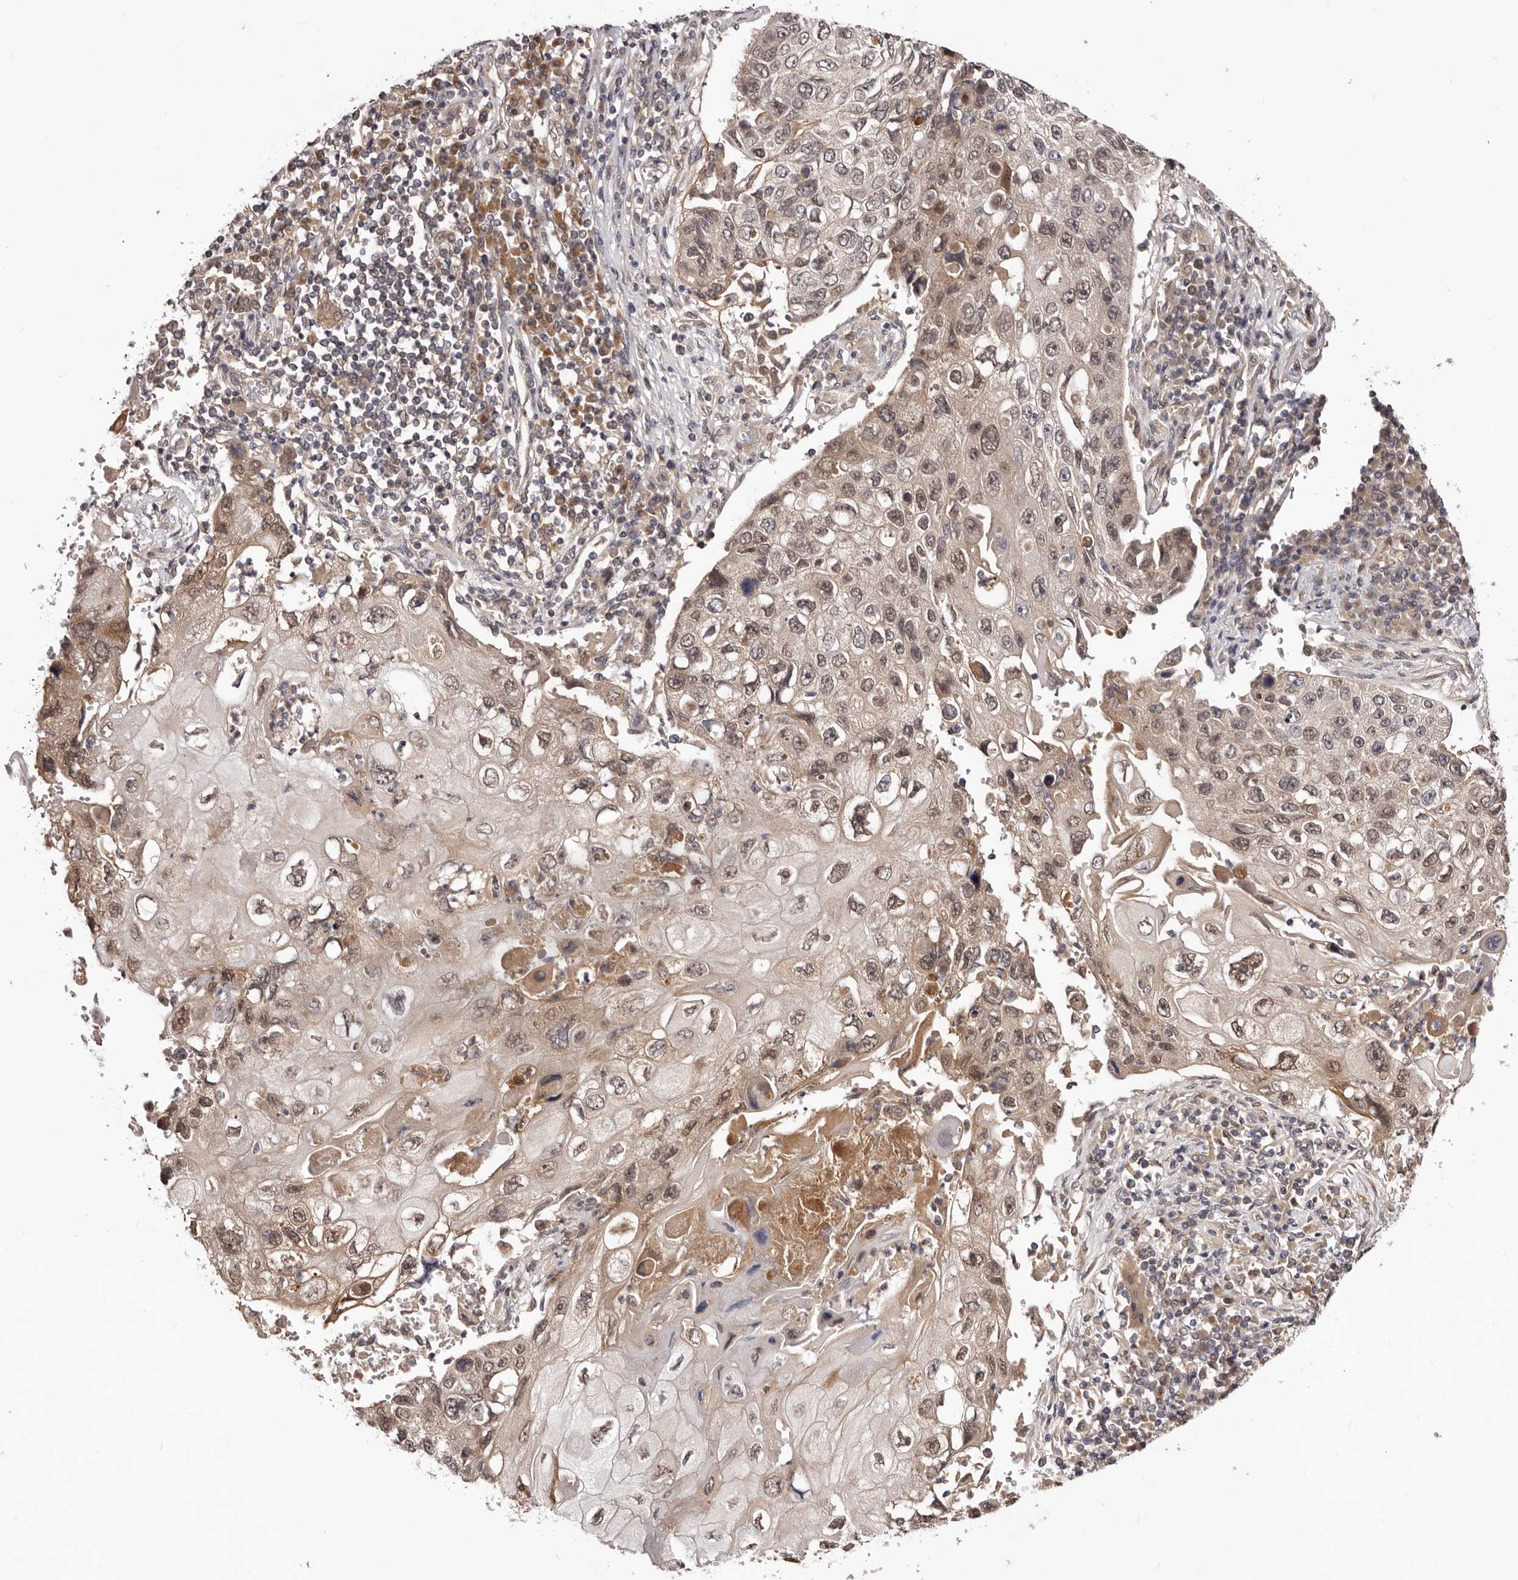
{"staining": {"intensity": "moderate", "quantity": "25%-75%", "location": "cytoplasmic/membranous,nuclear"}, "tissue": "lung cancer", "cell_type": "Tumor cells", "image_type": "cancer", "snomed": [{"axis": "morphology", "description": "Squamous cell carcinoma, NOS"}, {"axis": "topography", "description": "Lung"}], "caption": "High-power microscopy captured an immunohistochemistry photomicrograph of lung cancer, revealing moderate cytoplasmic/membranous and nuclear staining in about 25%-75% of tumor cells.", "gene": "MDP1", "patient": {"sex": "male", "age": 61}}